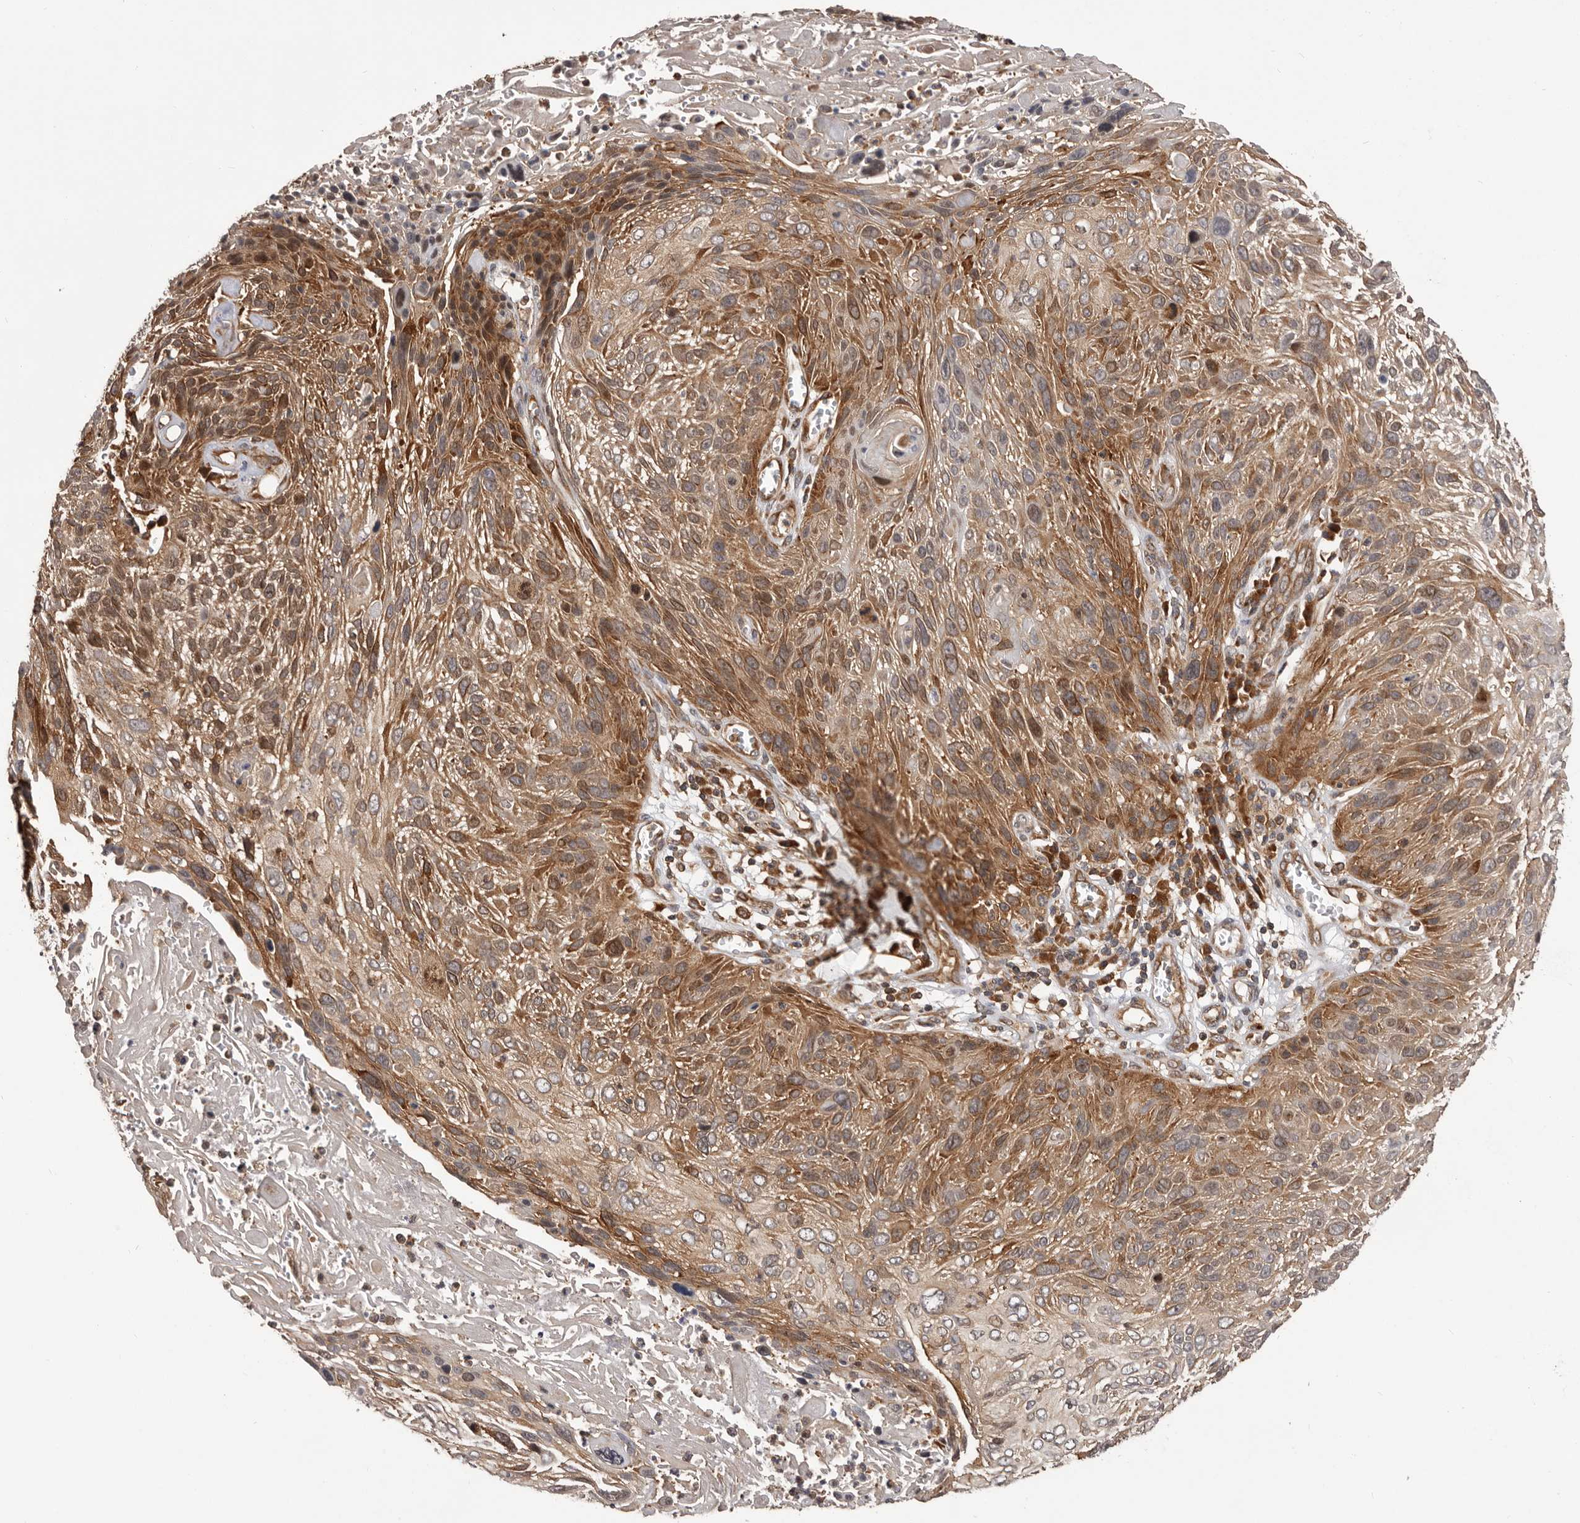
{"staining": {"intensity": "moderate", "quantity": ">75%", "location": "cytoplasmic/membranous"}, "tissue": "cervical cancer", "cell_type": "Tumor cells", "image_type": "cancer", "snomed": [{"axis": "morphology", "description": "Squamous cell carcinoma, NOS"}, {"axis": "topography", "description": "Cervix"}], "caption": "Immunohistochemistry staining of cervical squamous cell carcinoma, which demonstrates medium levels of moderate cytoplasmic/membranous positivity in approximately >75% of tumor cells indicating moderate cytoplasmic/membranous protein staining. The staining was performed using DAB (3,3'-diaminobenzidine) (brown) for protein detection and nuclei were counterstained in hematoxylin (blue).", "gene": "HBS1L", "patient": {"sex": "female", "age": 51}}